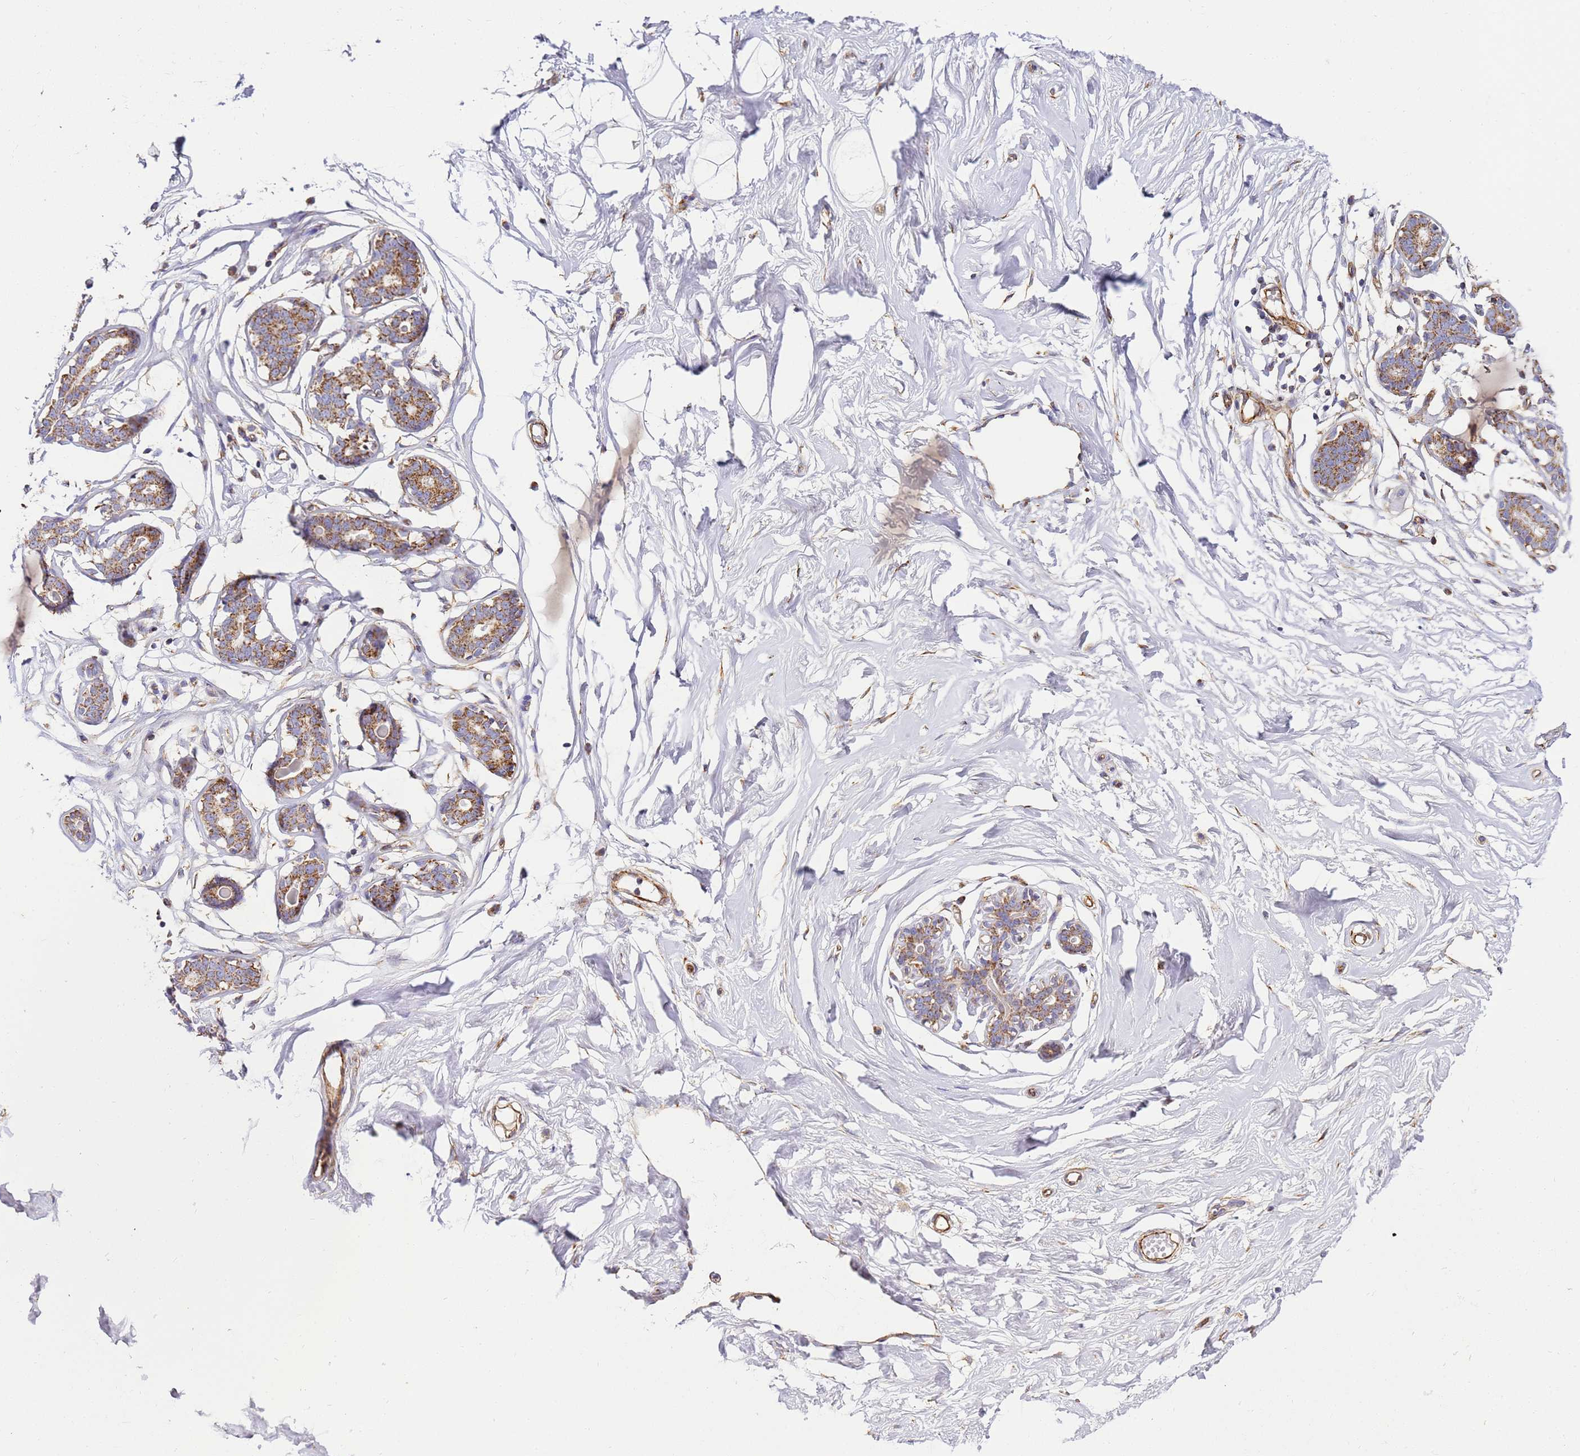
{"staining": {"intensity": "negative", "quantity": "none", "location": "none"}, "tissue": "breast", "cell_type": "Adipocytes", "image_type": "normal", "snomed": [{"axis": "morphology", "description": "Normal tissue, NOS"}, {"axis": "morphology", "description": "Adenoma, NOS"}, {"axis": "topography", "description": "Breast"}], "caption": "This micrograph is of benign breast stained with immunohistochemistry to label a protein in brown with the nuclei are counter-stained blue. There is no staining in adipocytes.", "gene": "MRPL20", "patient": {"sex": "female", "age": 23}}